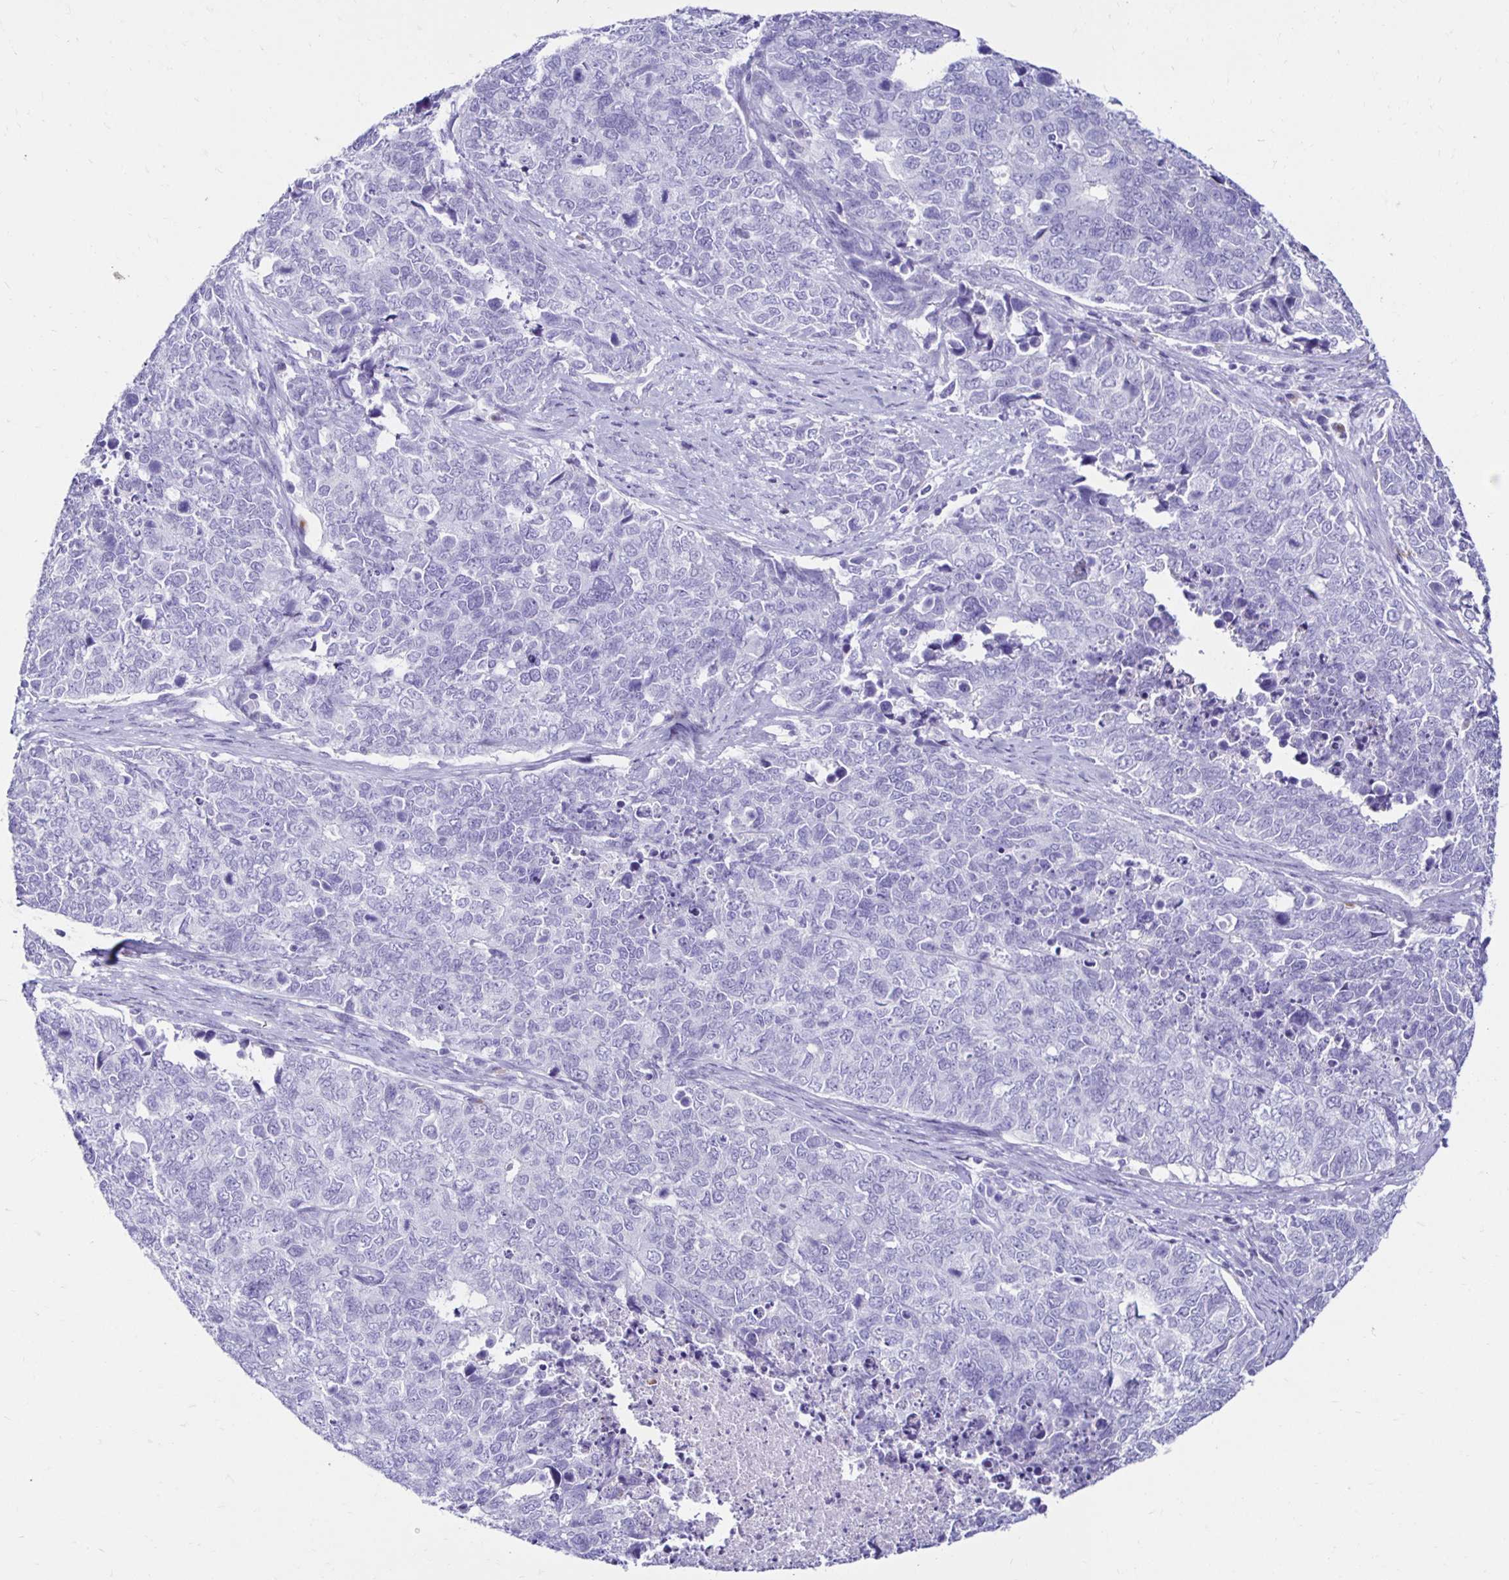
{"staining": {"intensity": "negative", "quantity": "none", "location": "none"}, "tissue": "cervical cancer", "cell_type": "Tumor cells", "image_type": "cancer", "snomed": [{"axis": "morphology", "description": "Adenocarcinoma, NOS"}, {"axis": "topography", "description": "Cervix"}], "caption": "Tumor cells show no significant protein expression in cervical cancer (adenocarcinoma).", "gene": "CST5", "patient": {"sex": "female", "age": 63}}